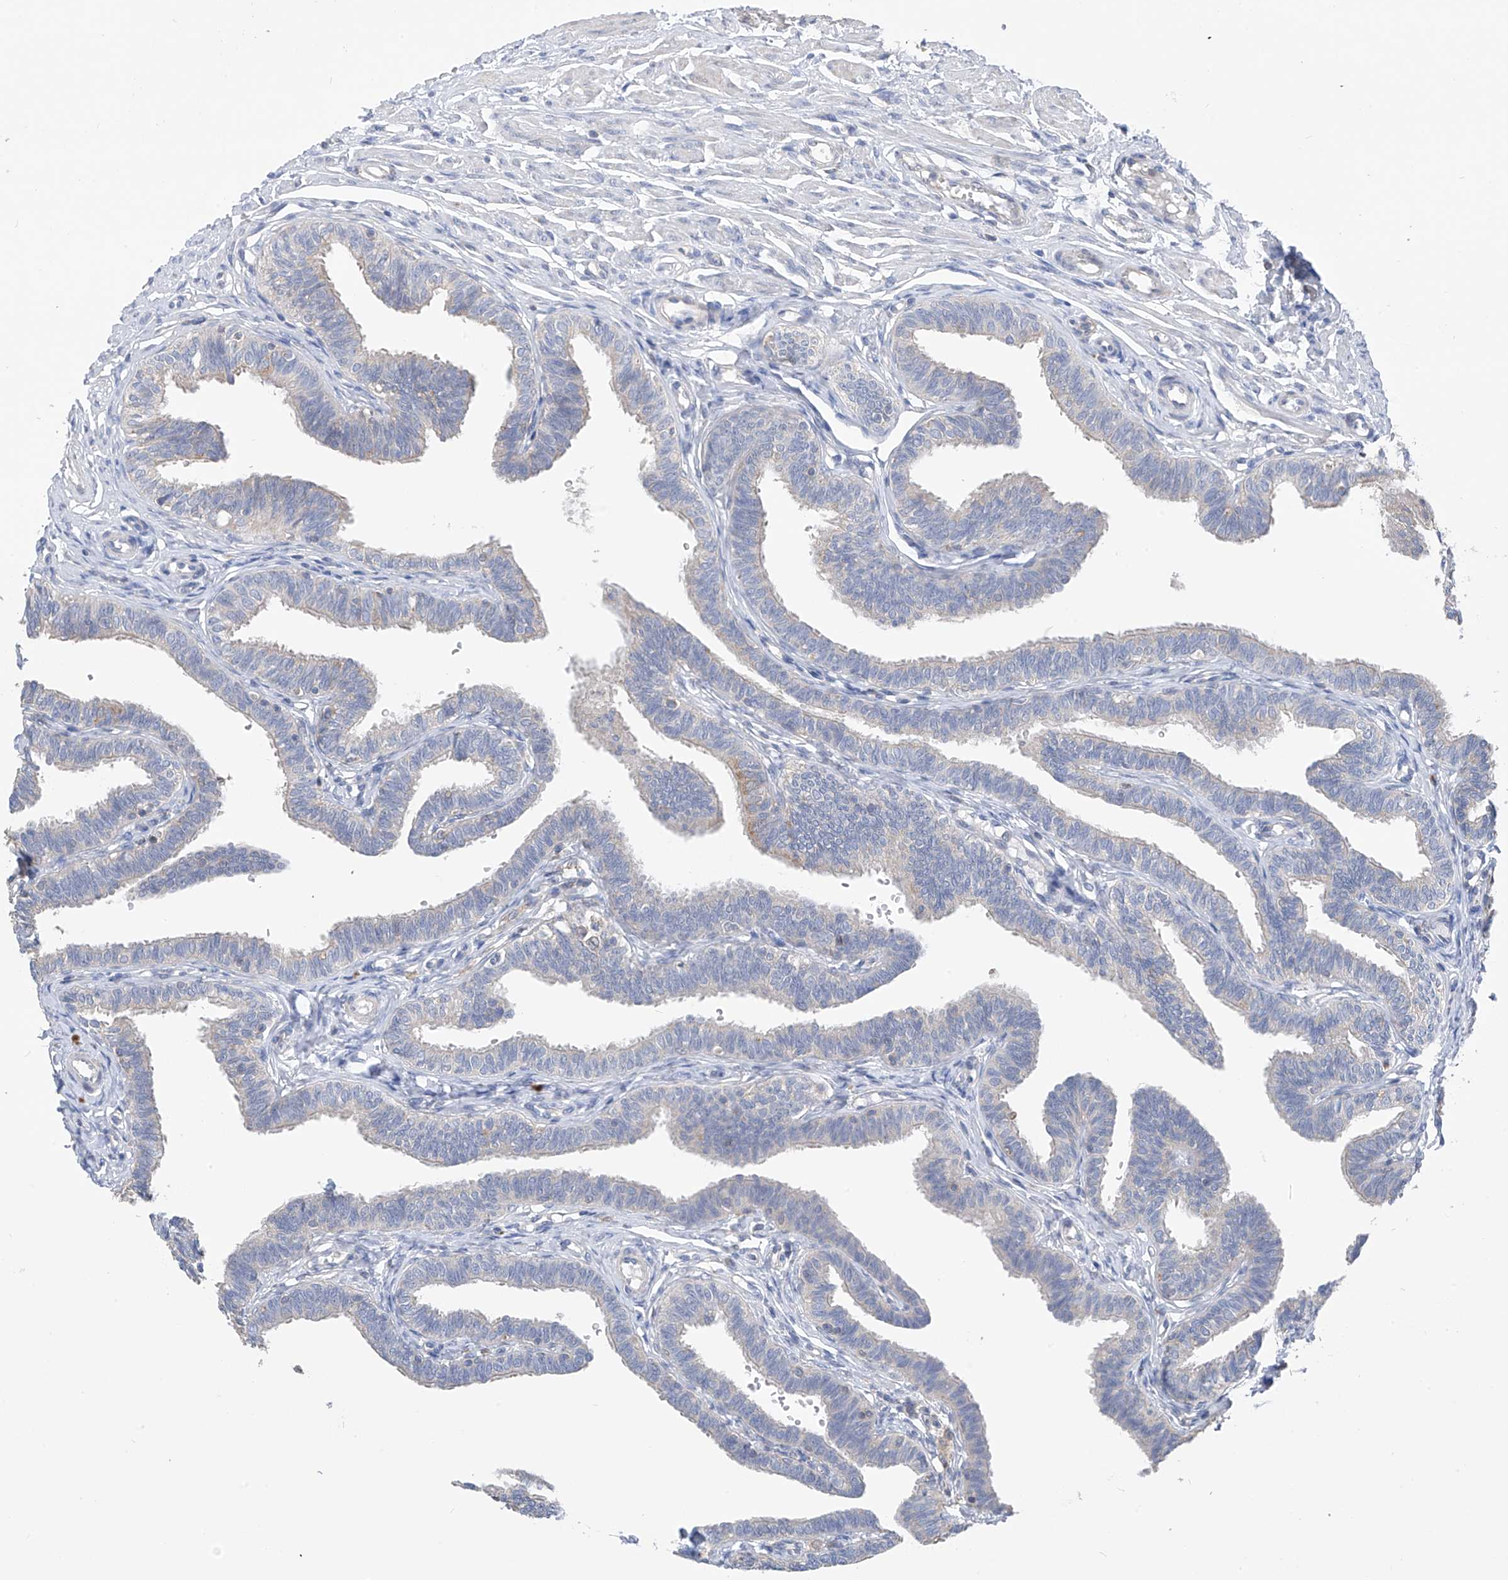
{"staining": {"intensity": "negative", "quantity": "none", "location": "none"}, "tissue": "fallopian tube", "cell_type": "Glandular cells", "image_type": "normal", "snomed": [{"axis": "morphology", "description": "Normal tissue, NOS"}, {"axis": "topography", "description": "Fallopian tube"}, {"axis": "topography", "description": "Ovary"}], "caption": "A histopathology image of fallopian tube stained for a protein reveals no brown staining in glandular cells.", "gene": "SYN3", "patient": {"sex": "female", "age": 23}}